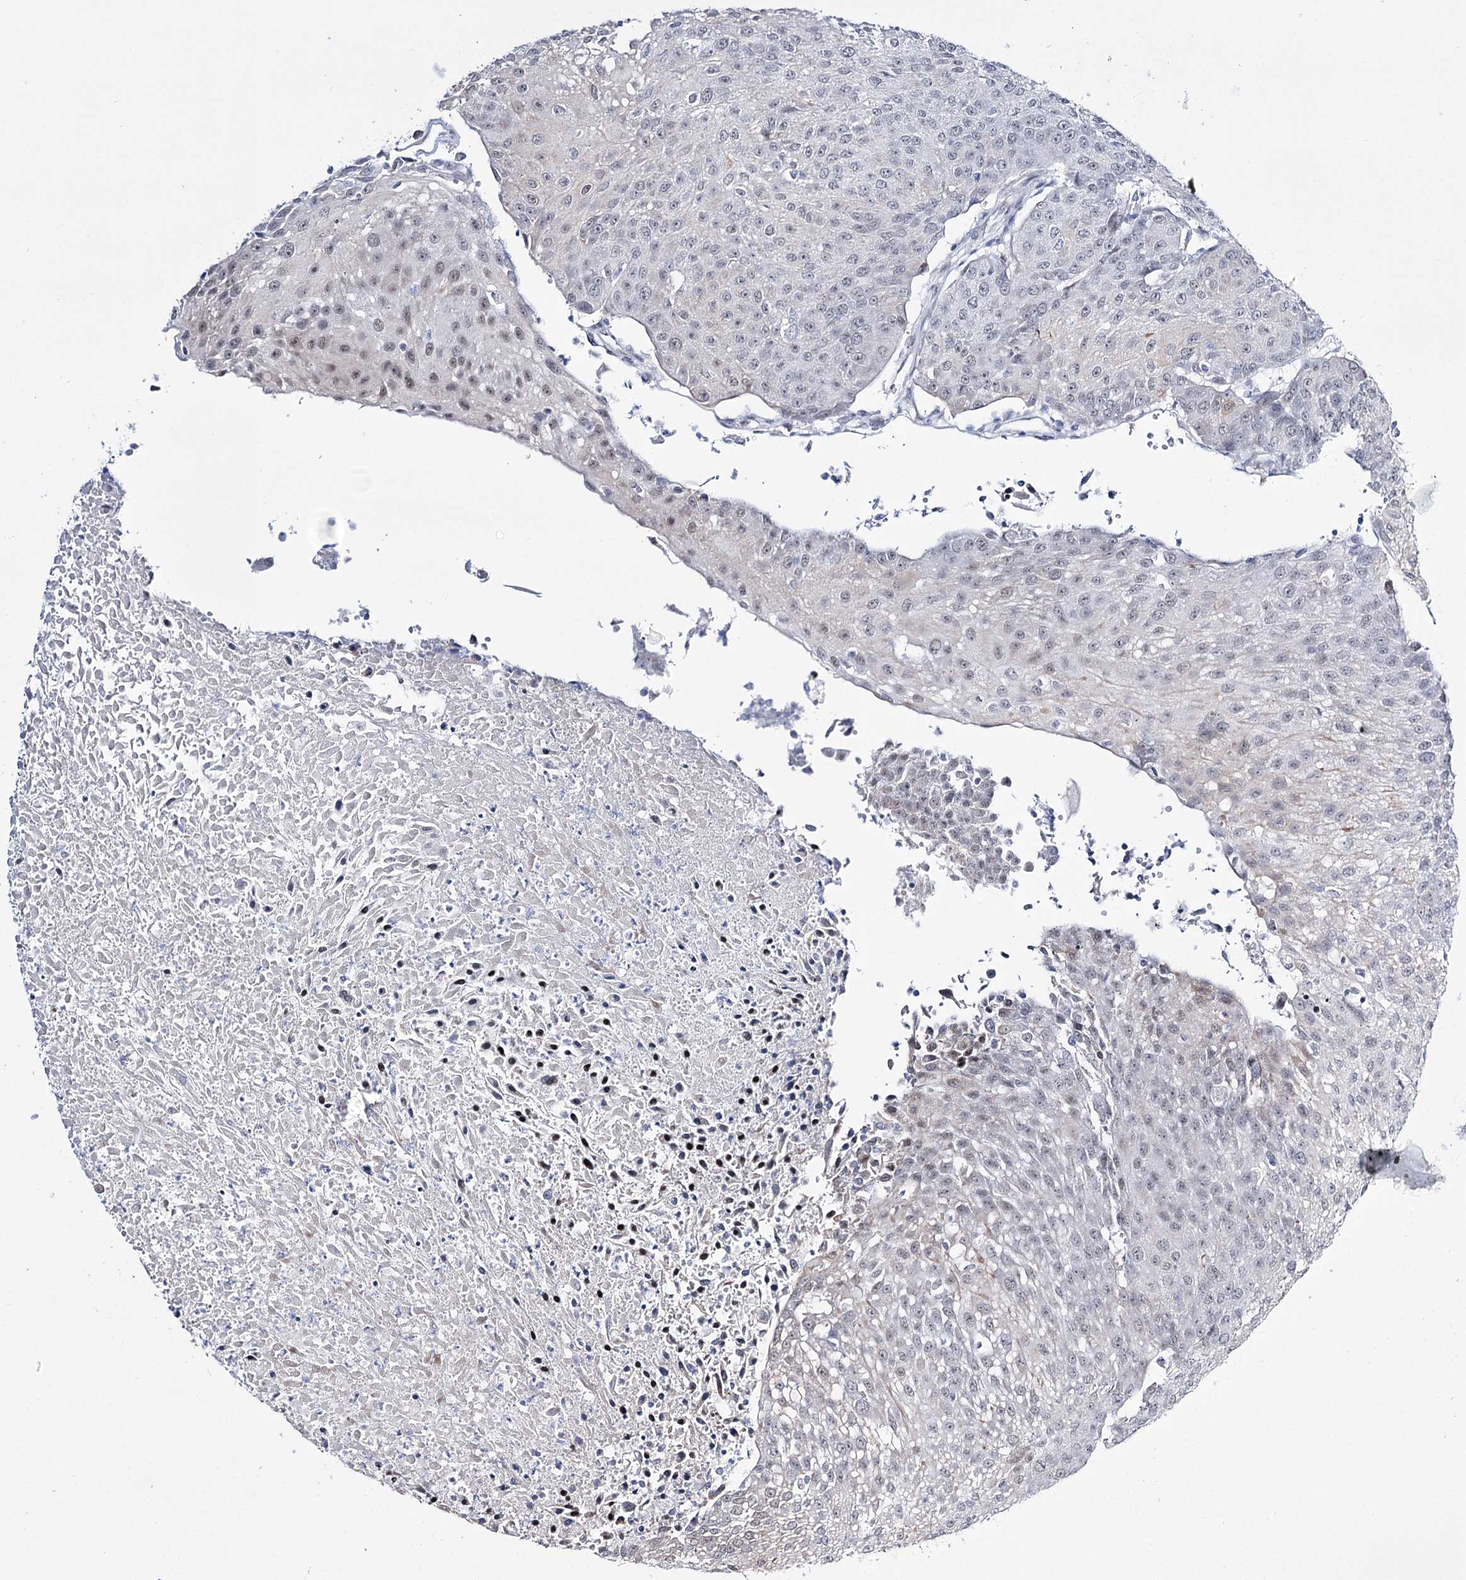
{"staining": {"intensity": "negative", "quantity": "none", "location": "none"}, "tissue": "urothelial cancer", "cell_type": "Tumor cells", "image_type": "cancer", "snomed": [{"axis": "morphology", "description": "Urothelial carcinoma, High grade"}, {"axis": "topography", "description": "Urinary bladder"}], "caption": "Immunohistochemistry micrograph of urothelial cancer stained for a protein (brown), which exhibits no positivity in tumor cells.", "gene": "RBM15B", "patient": {"sex": "female", "age": 85}}